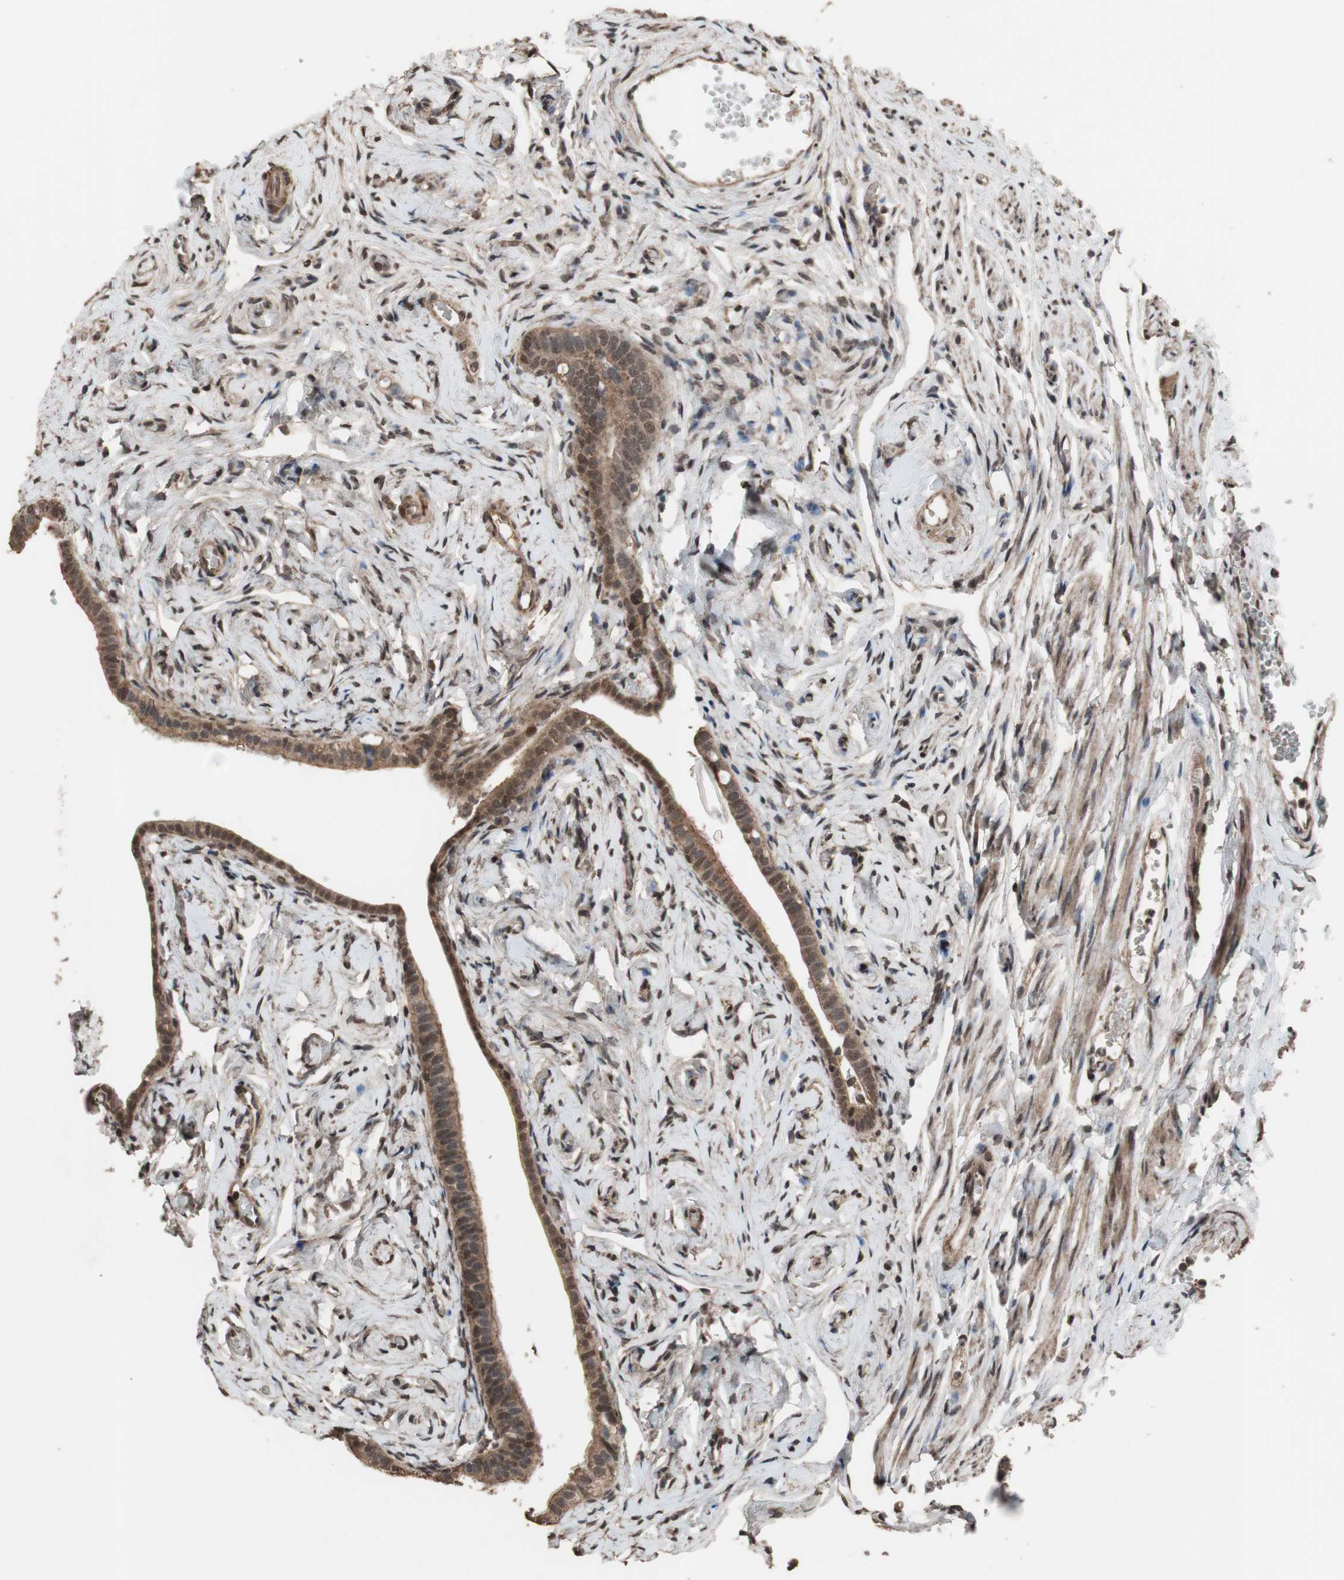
{"staining": {"intensity": "moderate", "quantity": "25%-75%", "location": "cytoplasmic/membranous,nuclear"}, "tissue": "fallopian tube", "cell_type": "Glandular cells", "image_type": "normal", "snomed": [{"axis": "morphology", "description": "Normal tissue, NOS"}, {"axis": "topography", "description": "Fallopian tube"}], "caption": "Fallopian tube stained for a protein demonstrates moderate cytoplasmic/membranous,nuclear positivity in glandular cells. (DAB IHC, brown staining for protein, blue staining for nuclei).", "gene": "KANSL1", "patient": {"sex": "female", "age": 71}}